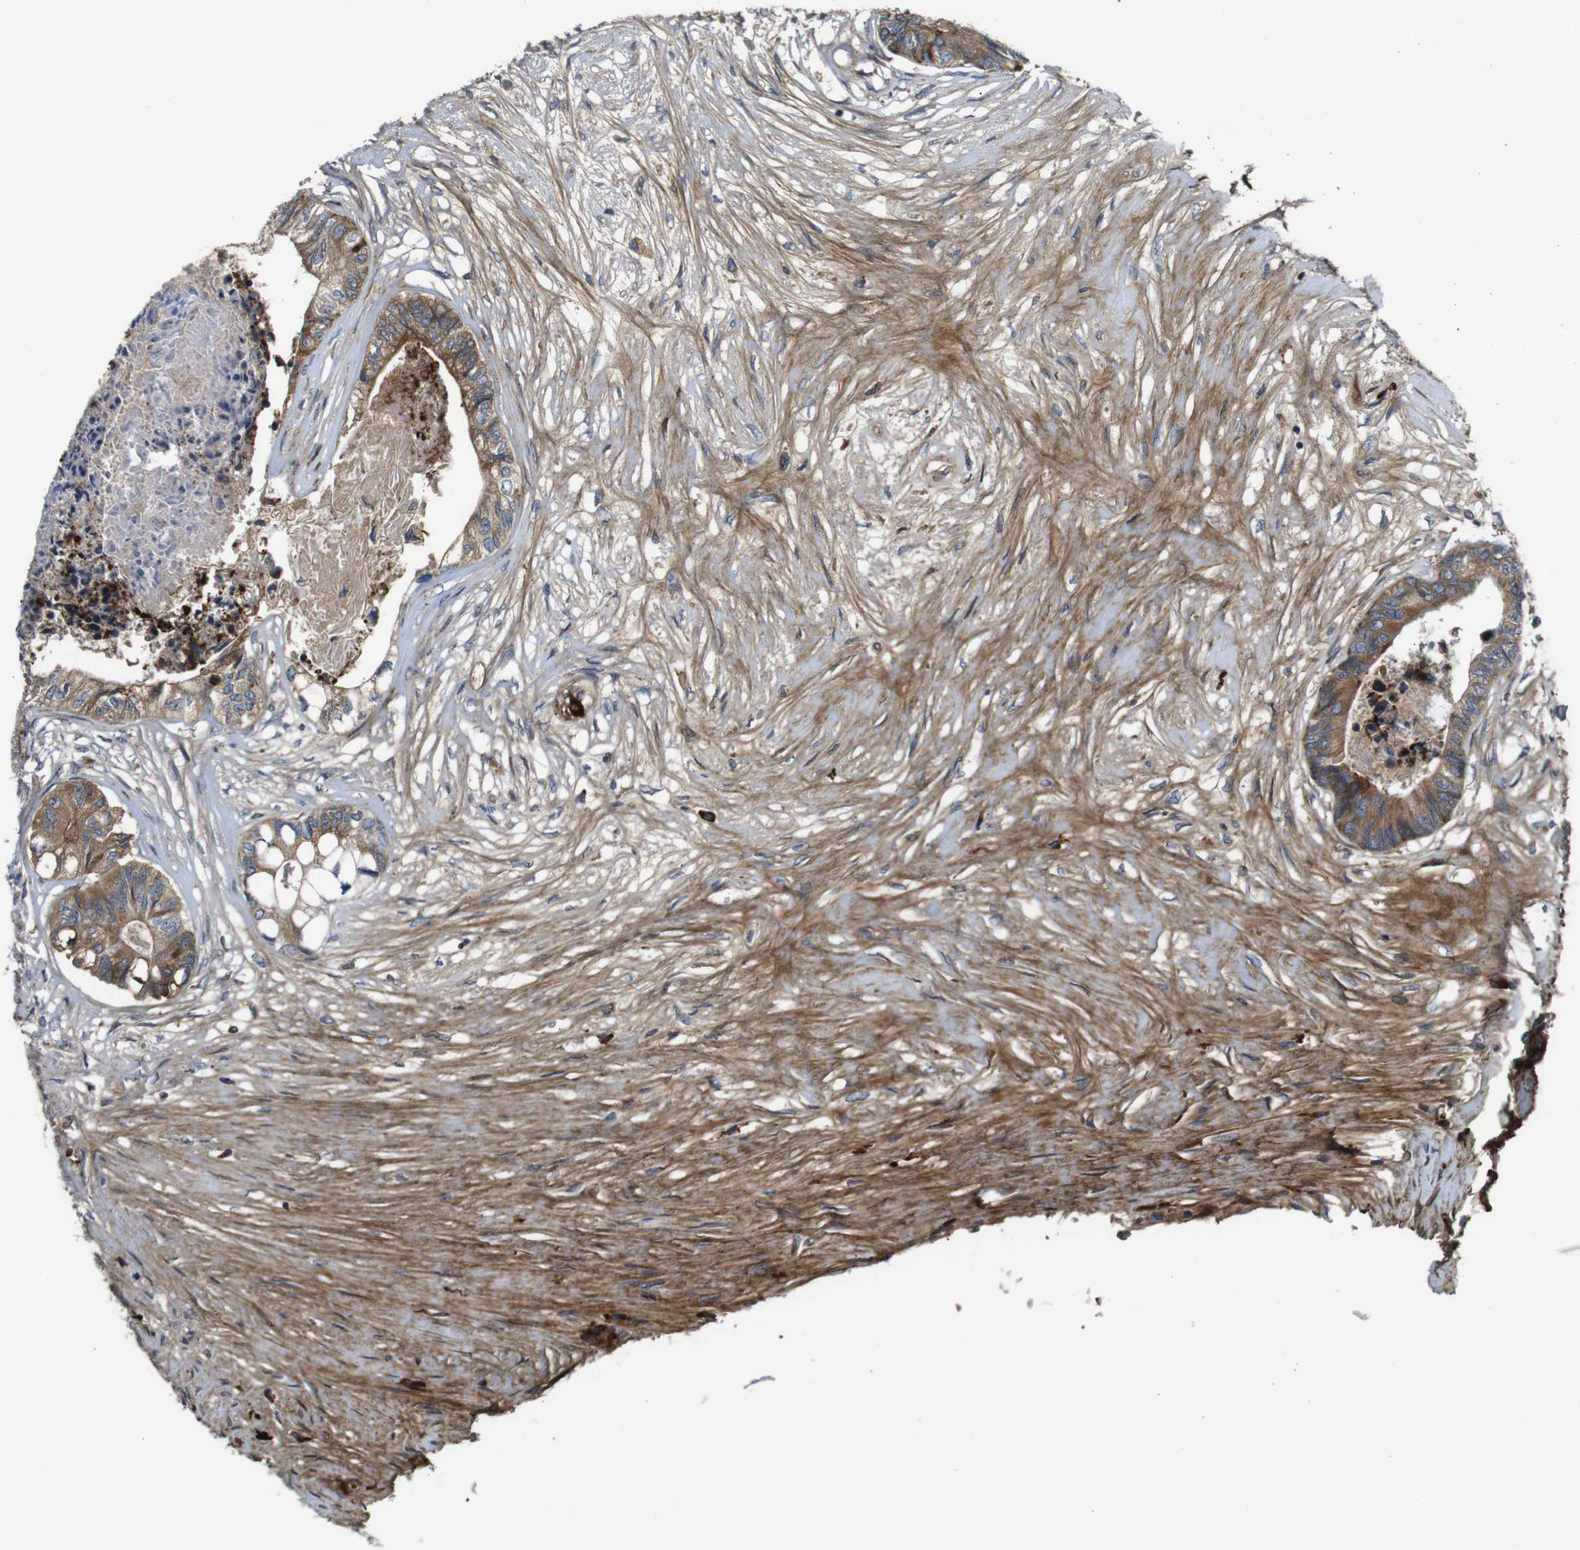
{"staining": {"intensity": "moderate", "quantity": ">75%", "location": "cytoplasmic/membranous"}, "tissue": "colorectal cancer", "cell_type": "Tumor cells", "image_type": "cancer", "snomed": [{"axis": "morphology", "description": "Adenocarcinoma, NOS"}, {"axis": "topography", "description": "Rectum"}], "caption": "Colorectal adenocarcinoma stained for a protein demonstrates moderate cytoplasmic/membranous positivity in tumor cells.", "gene": "UBE2G2", "patient": {"sex": "male", "age": 63}}